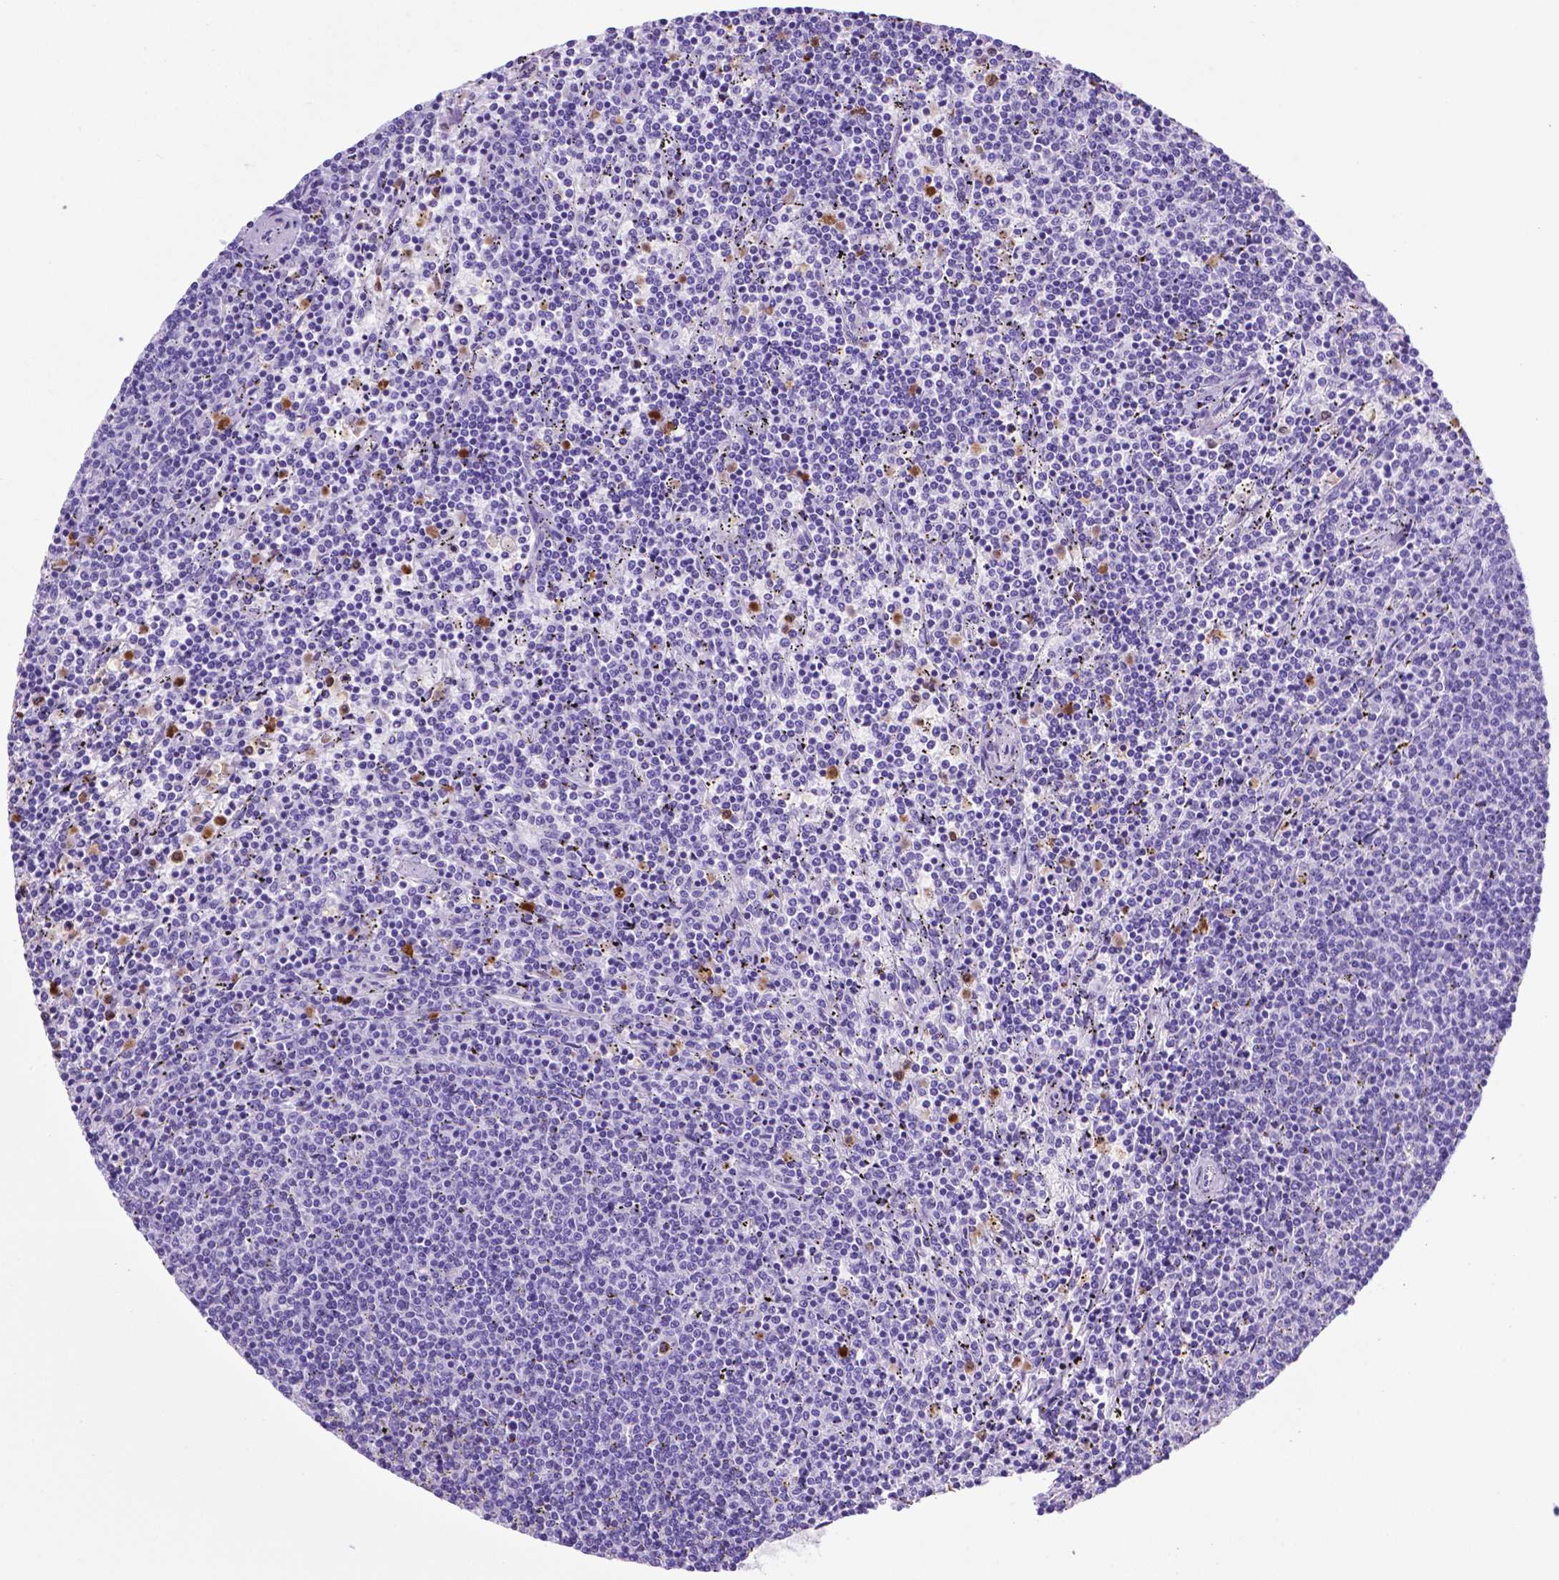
{"staining": {"intensity": "negative", "quantity": "none", "location": "none"}, "tissue": "lymphoma", "cell_type": "Tumor cells", "image_type": "cancer", "snomed": [{"axis": "morphology", "description": "Malignant lymphoma, non-Hodgkin's type, Low grade"}, {"axis": "topography", "description": "Spleen"}], "caption": "The image reveals no significant expression in tumor cells of lymphoma.", "gene": "LZTR1", "patient": {"sex": "female", "age": 50}}